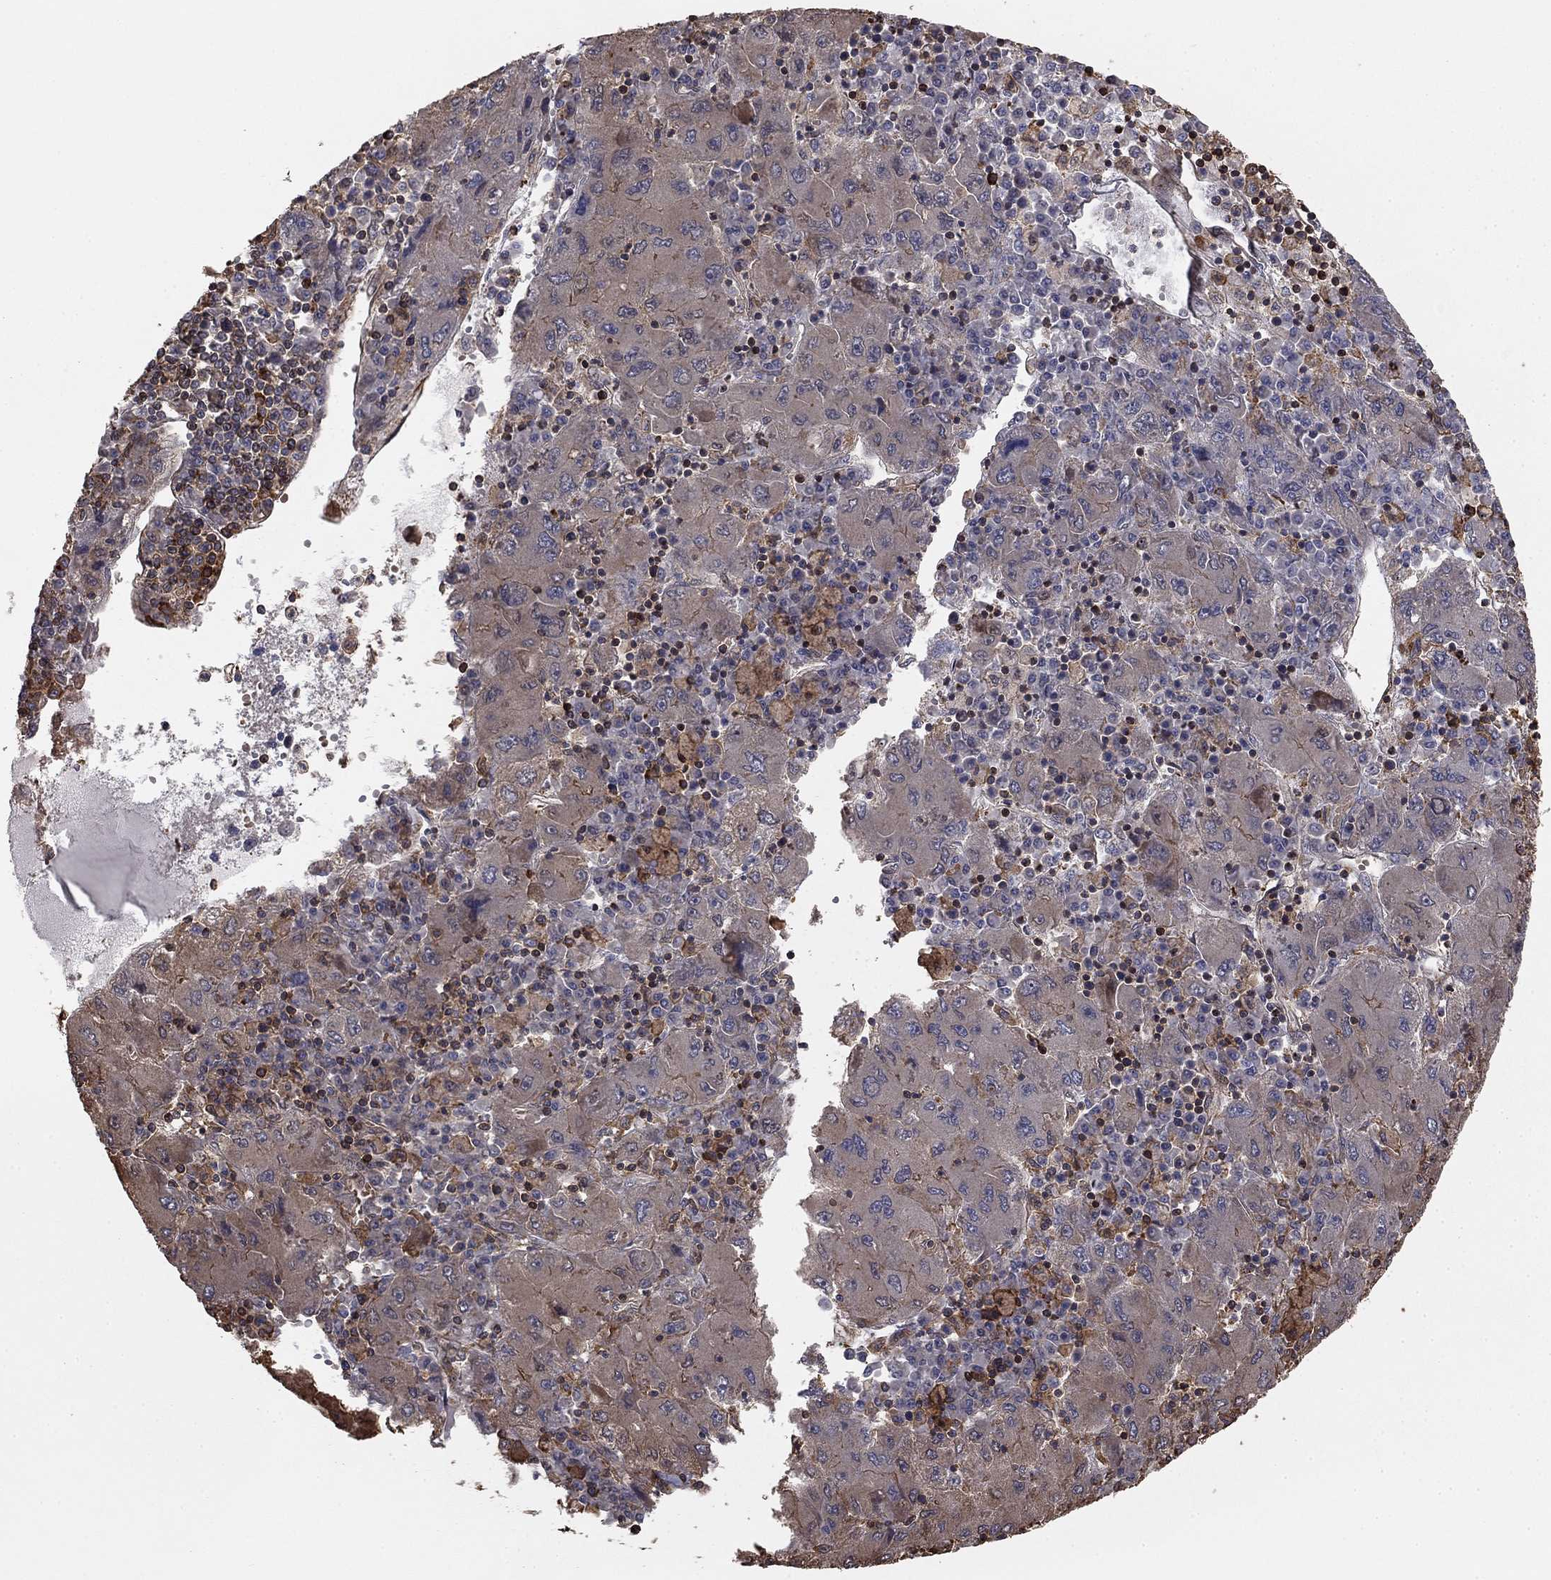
{"staining": {"intensity": "weak", "quantity": "<25%", "location": "cytoplasmic/membranous"}, "tissue": "liver cancer", "cell_type": "Tumor cells", "image_type": "cancer", "snomed": [{"axis": "morphology", "description": "Carcinoma, Hepatocellular, NOS"}, {"axis": "topography", "description": "Liver"}], "caption": "IHC of human liver hepatocellular carcinoma demonstrates no positivity in tumor cells.", "gene": "HABP4", "patient": {"sex": "male", "age": 75}}